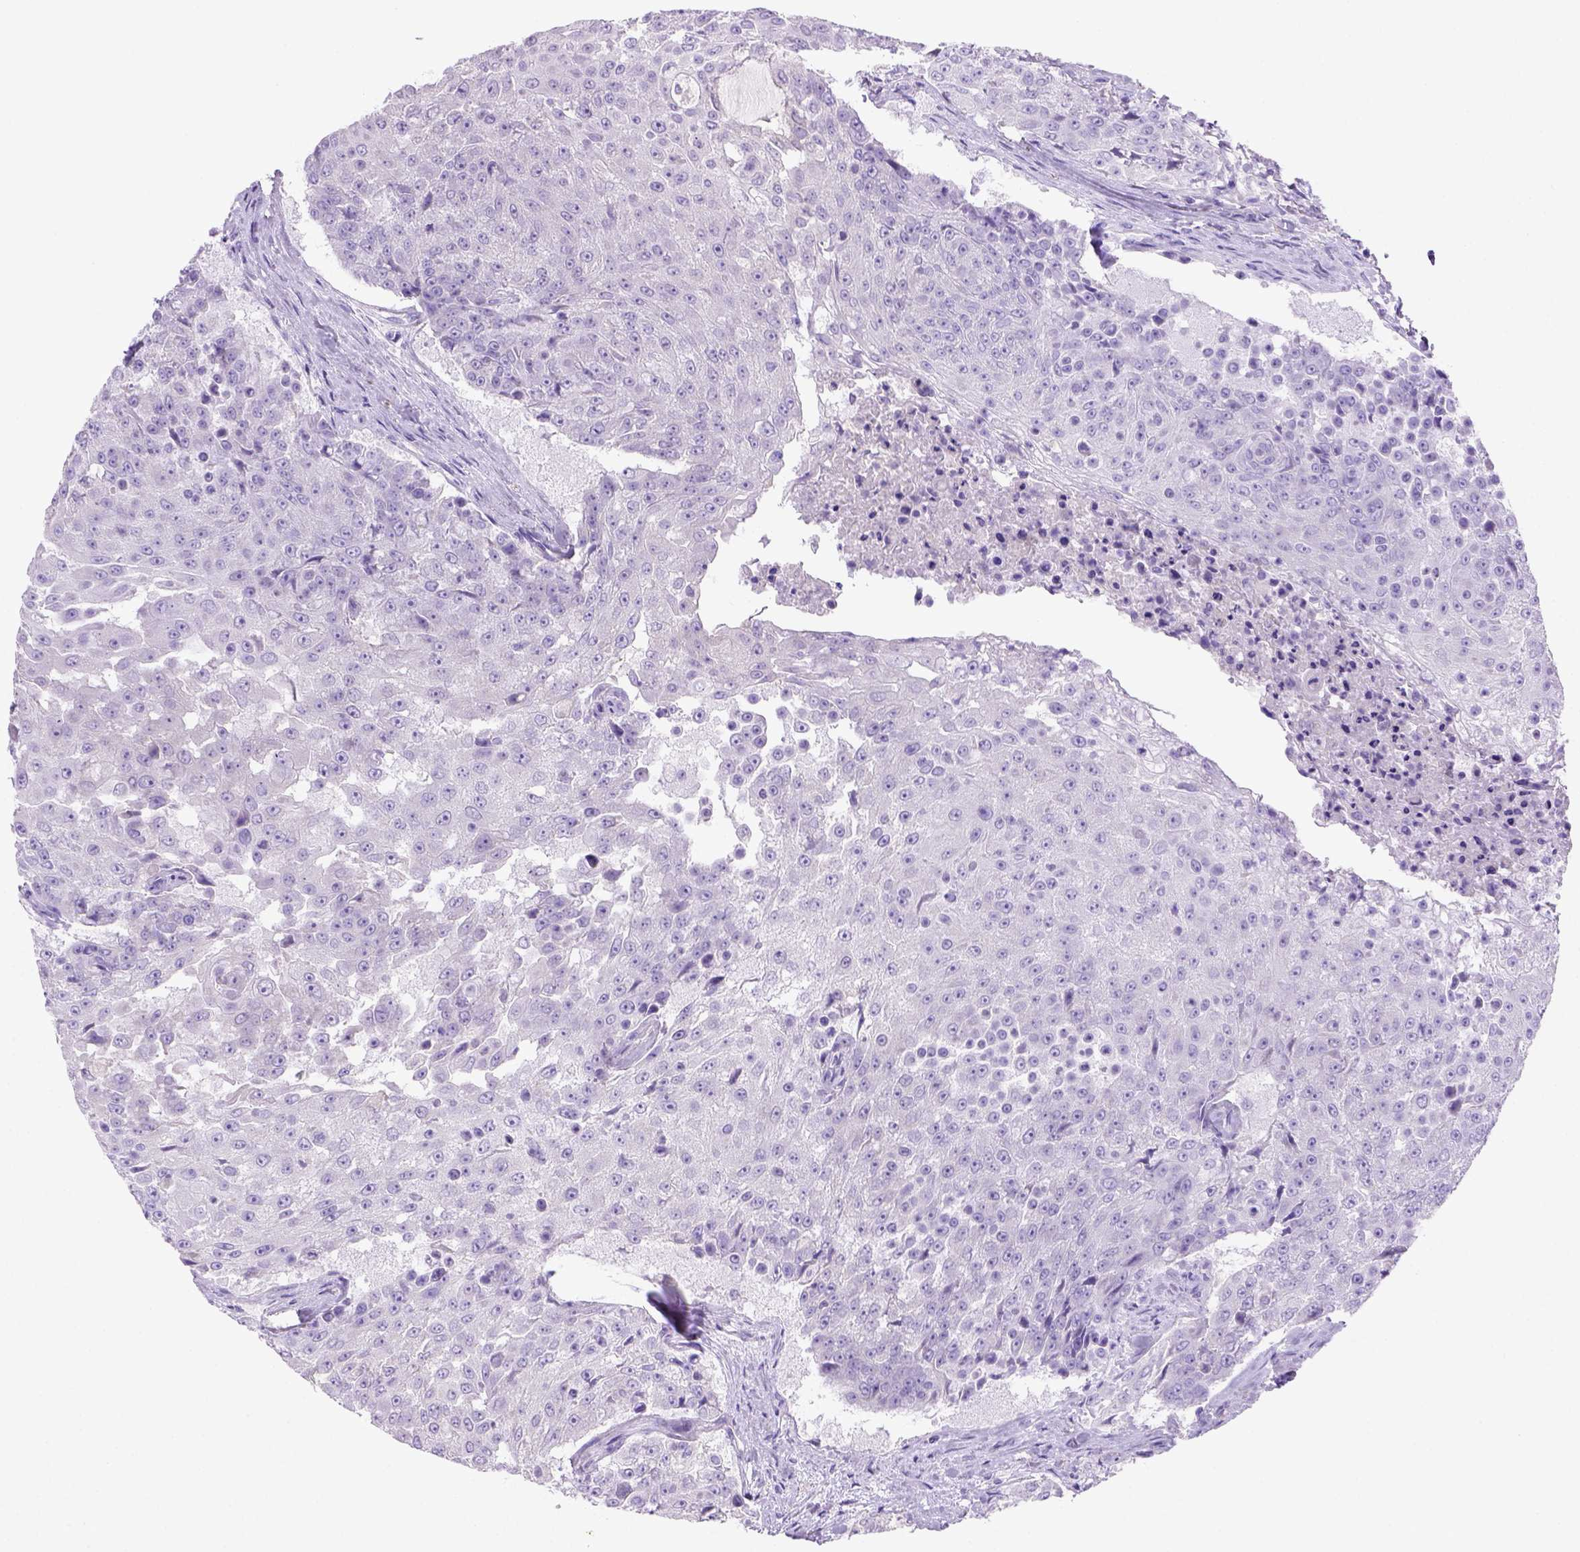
{"staining": {"intensity": "negative", "quantity": "none", "location": "none"}, "tissue": "urothelial cancer", "cell_type": "Tumor cells", "image_type": "cancer", "snomed": [{"axis": "morphology", "description": "Urothelial carcinoma, High grade"}, {"axis": "topography", "description": "Urinary bladder"}], "caption": "High magnification brightfield microscopy of urothelial cancer stained with DAB (3,3'-diaminobenzidine) (brown) and counterstained with hematoxylin (blue): tumor cells show no significant staining.", "gene": "SIRPD", "patient": {"sex": "female", "age": 63}}